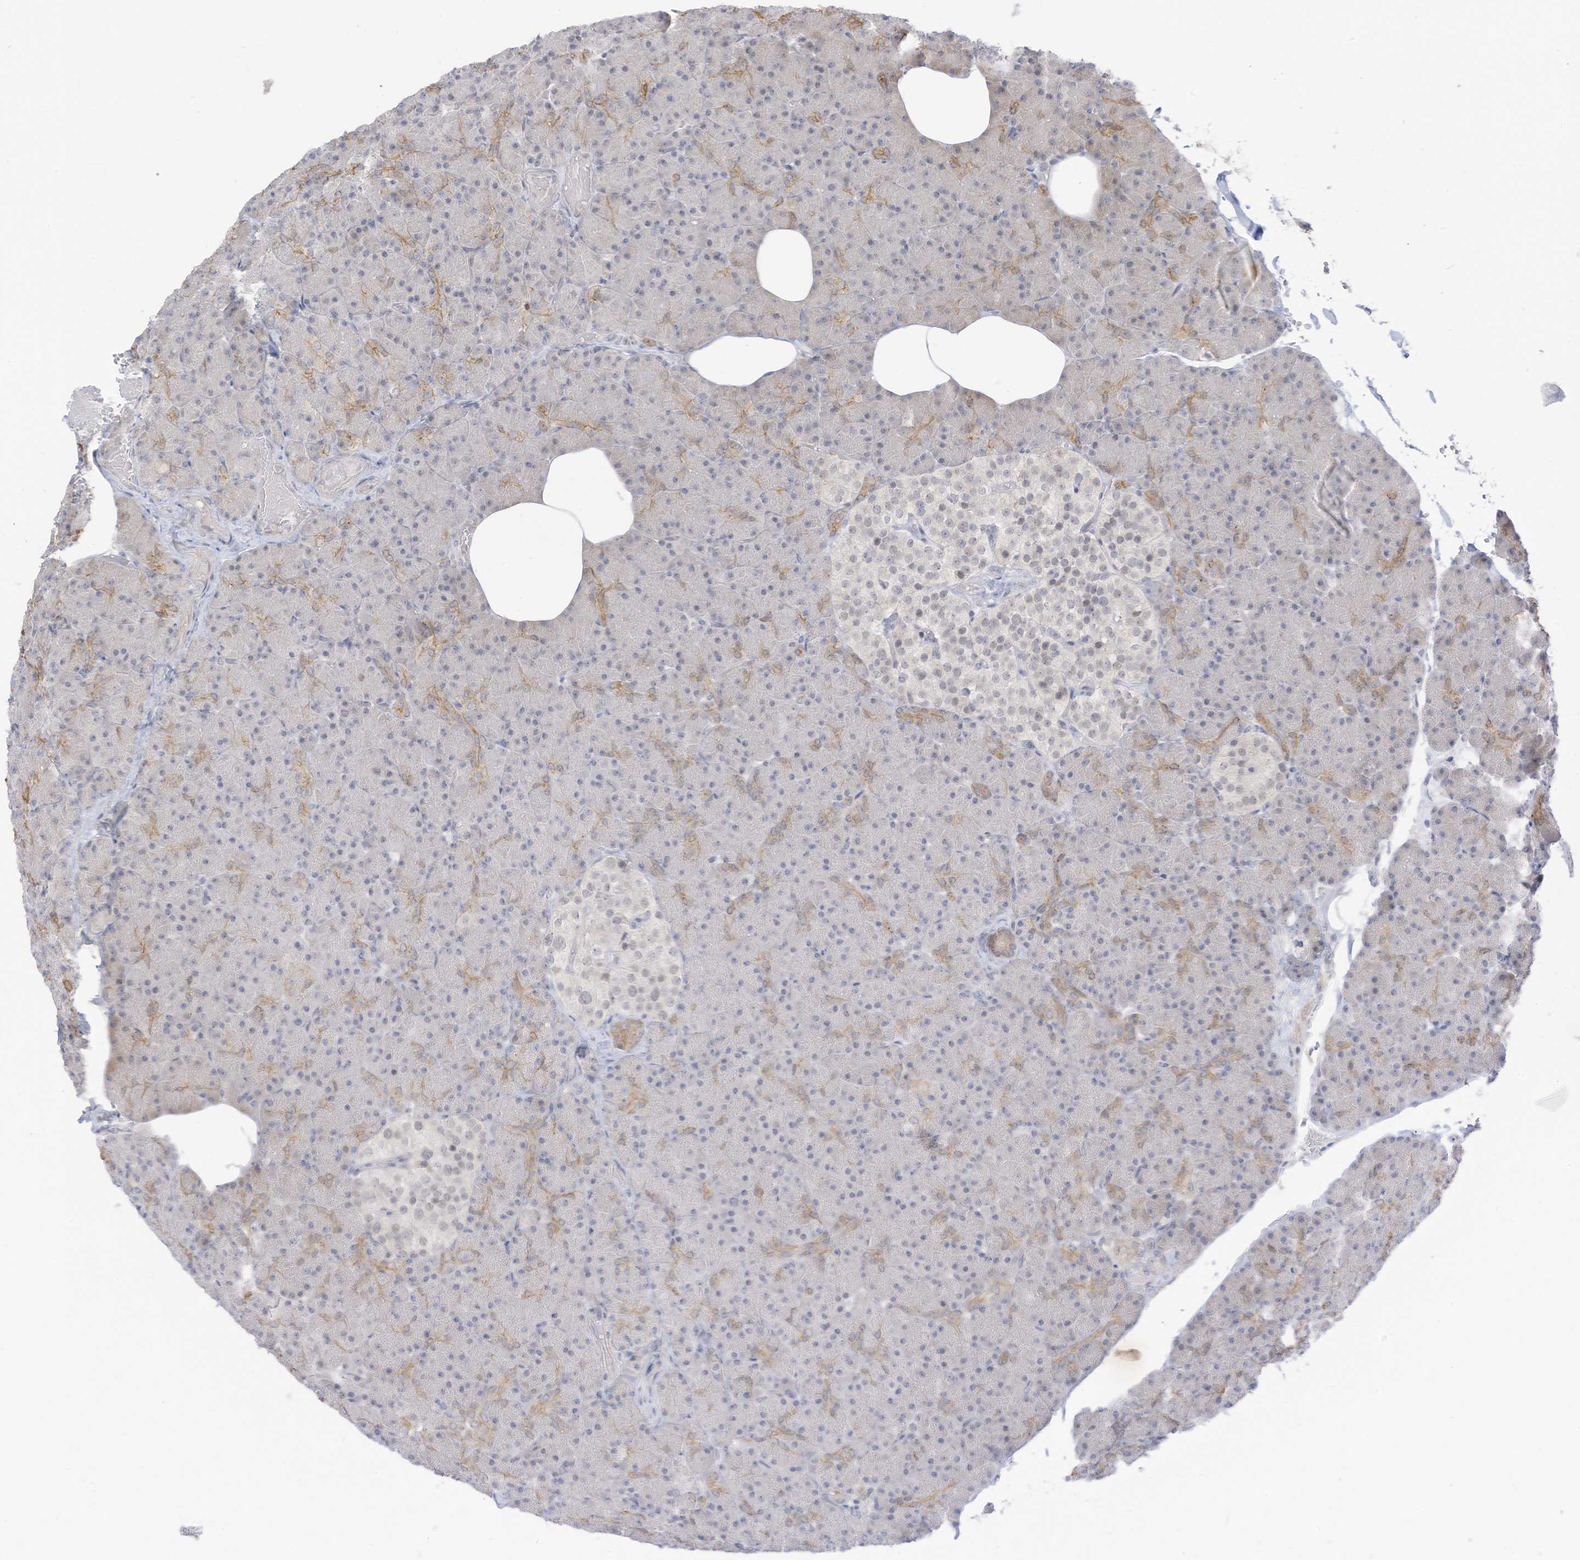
{"staining": {"intensity": "moderate", "quantity": "<25%", "location": "cytoplasmic/membranous"}, "tissue": "pancreas", "cell_type": "Exocrine glandular cells", "image_type": "normal", "snomed": [{"axis": "morphology", "description": "Normal tissue, NOS"}, {"axis": "topography", "description": "Pancreas"}], "caption": "Benign pancreas reveals moderate cytoplasmic/membranous expression in about <25% of exocrine glandular cells, visualized by immunohistochemistry.", "gene": "ASPRV1", "patient": {"sex": "female", "age": 43}}